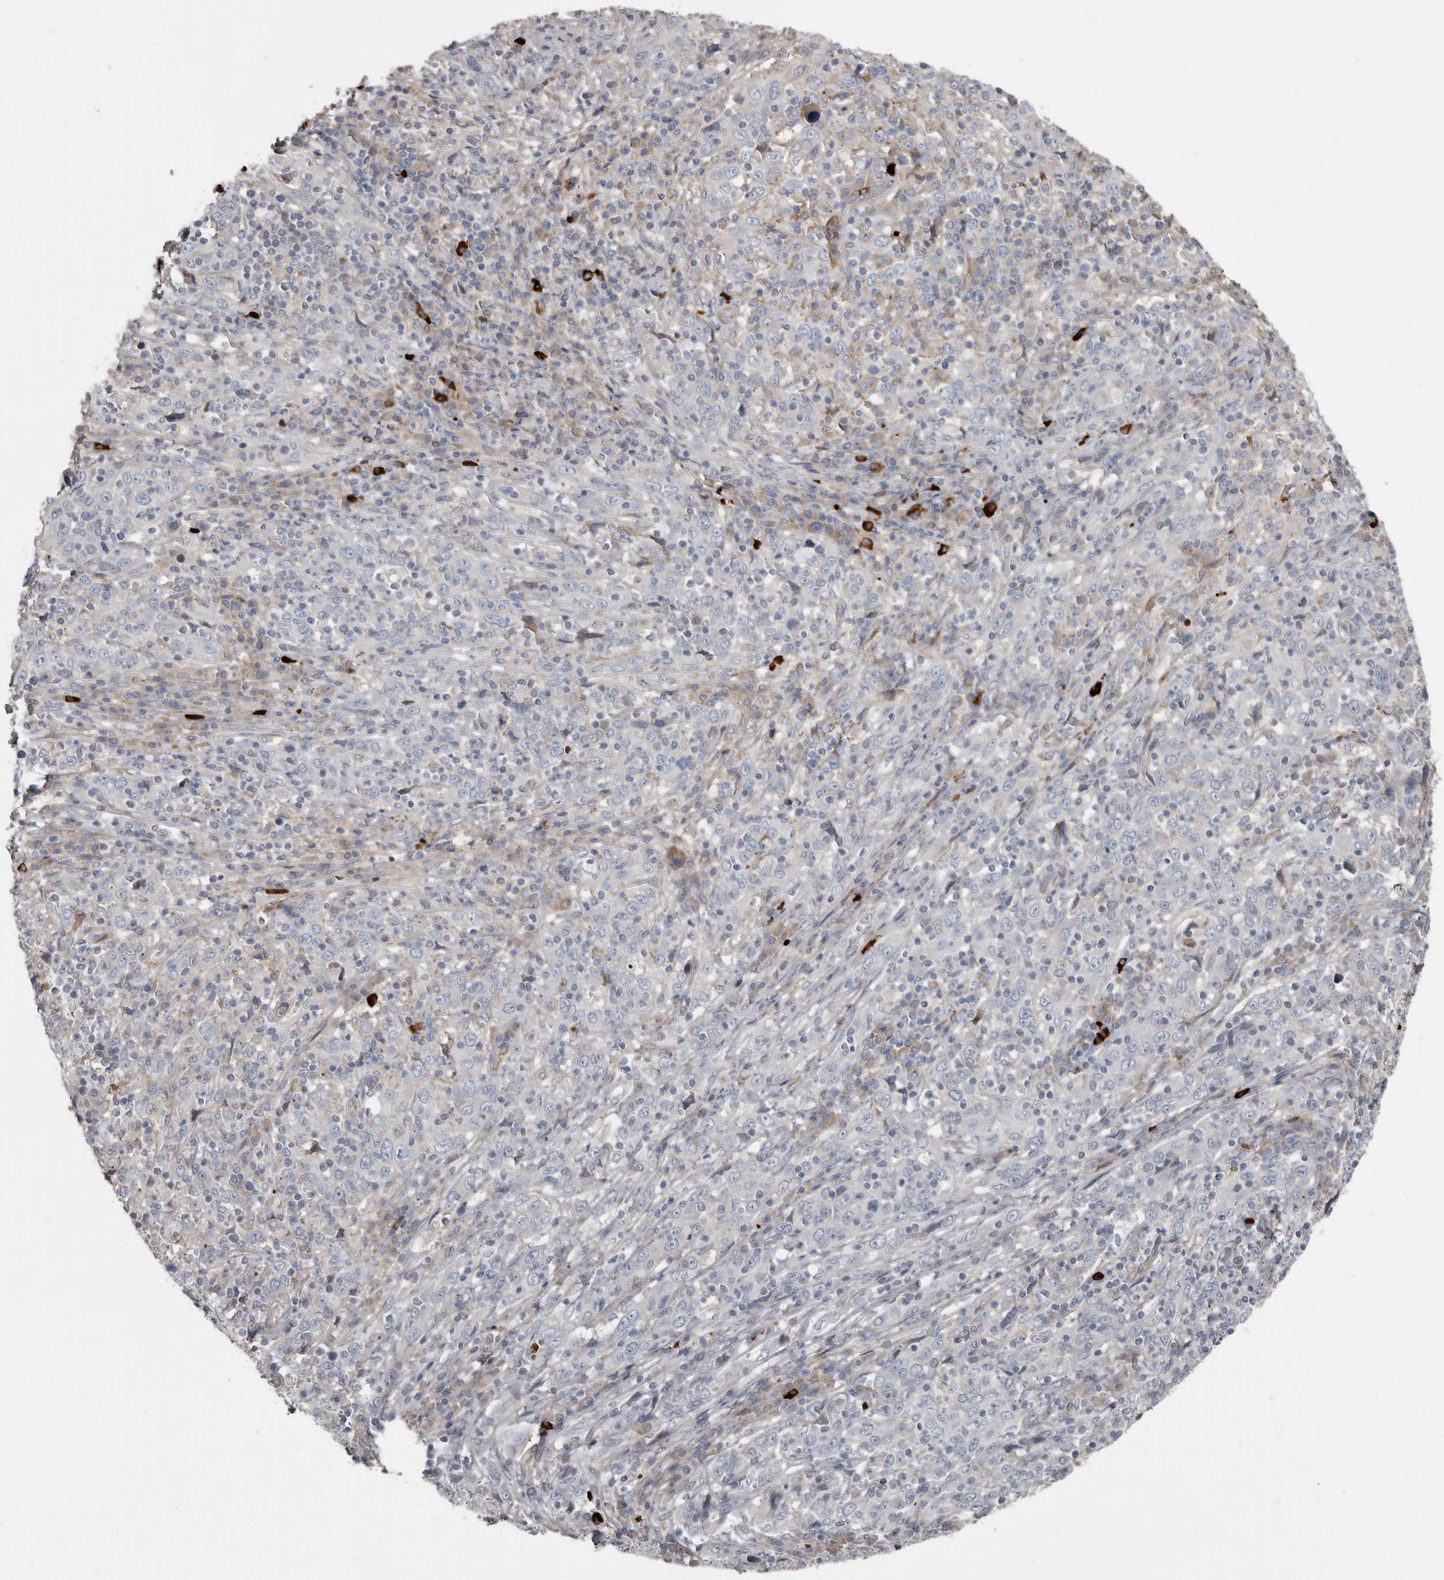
{"staining": {"intensity": "negative", "quantity": "none", "location": "none"}, "tissue": "cervical cancer", "cell_type": "Tumor cells", "image_type": "cancer", "snomed": [{"axis": "morphology", "description": "Squamous cell carcinoma, NOS"}, {"axis": "topography", "description": "Cervix"}], "caption": "Immunohistochemistry (IHC) photomicrograph of cervical cancer stained for a protein (brown), which reveals no positivity in tumor cells.", "gene": "ZNF114", "patient": {"sex": "female", "age": 46}}